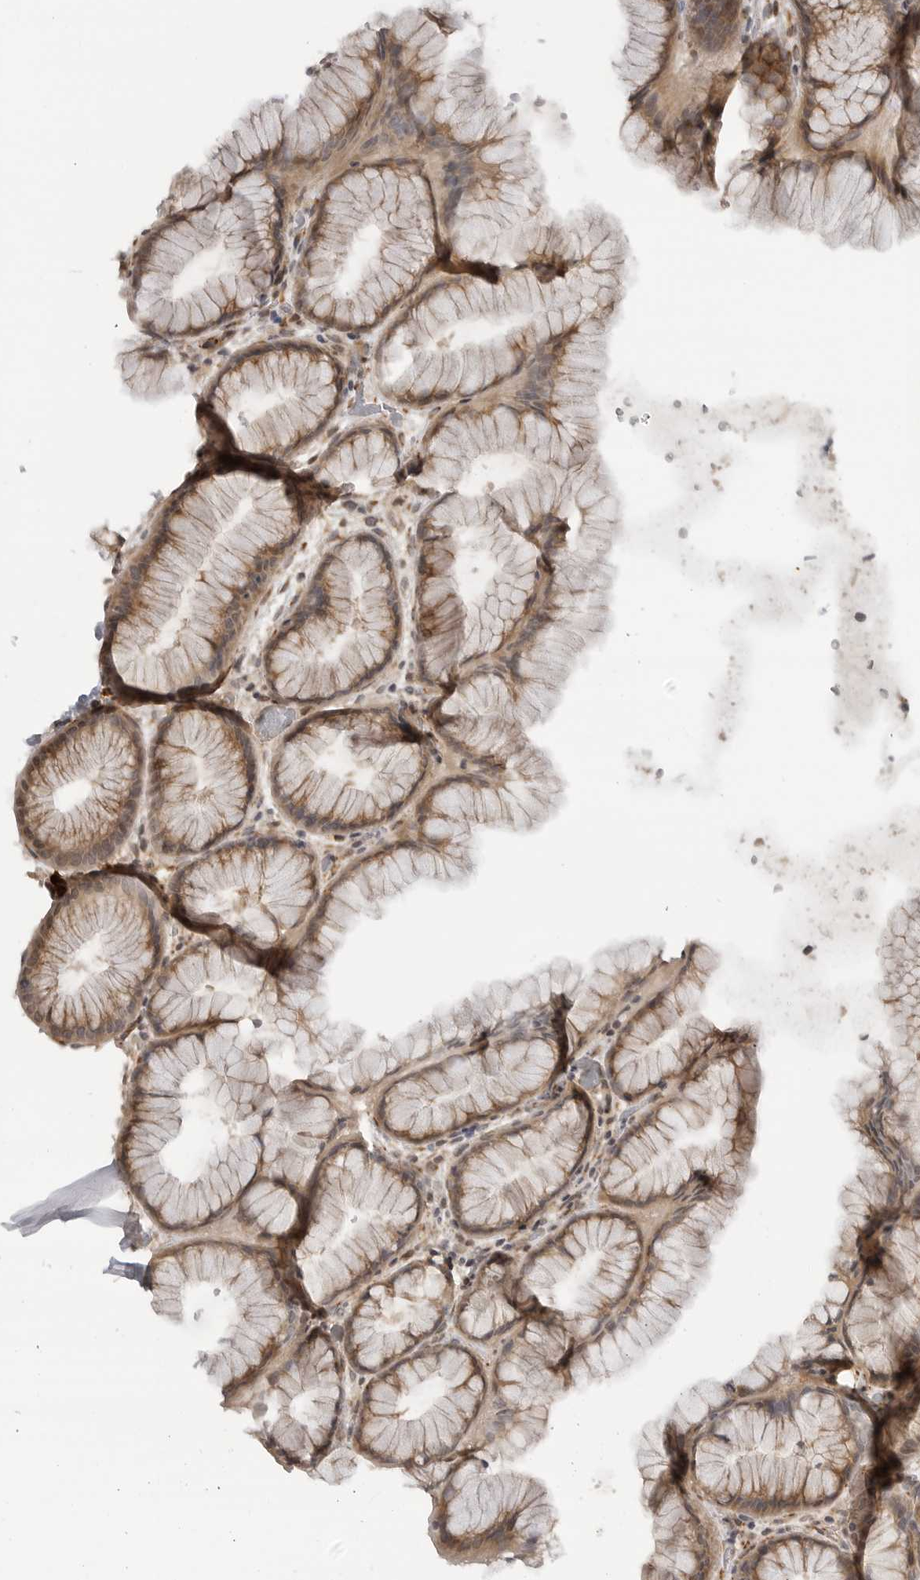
{"staining": {"intensity": "moderate", "quantity": "25%-75%", "location": "cytoplasmic/membranous,nuclear"}, "tissue": "stomach", "cell_type": "Glandular cells", "image_type": "normal", "snomed": [{"axis": "morphology", "description": "Normal tissue, NOS"}, {"axis": "topography", "description": "Stomach, upper"}, {"axis": "topography", "description": "Stomach"}], "caption": "Immunohistochemistry (IHC) of unremarkable human stomach exhibits medium levels of moderate cytoplasmic/membranous,nuclear positivity in about 25%-75% of glandular cells.", "gene": "CEP295NL", "patient": {"sex": "male", "age": 48}}